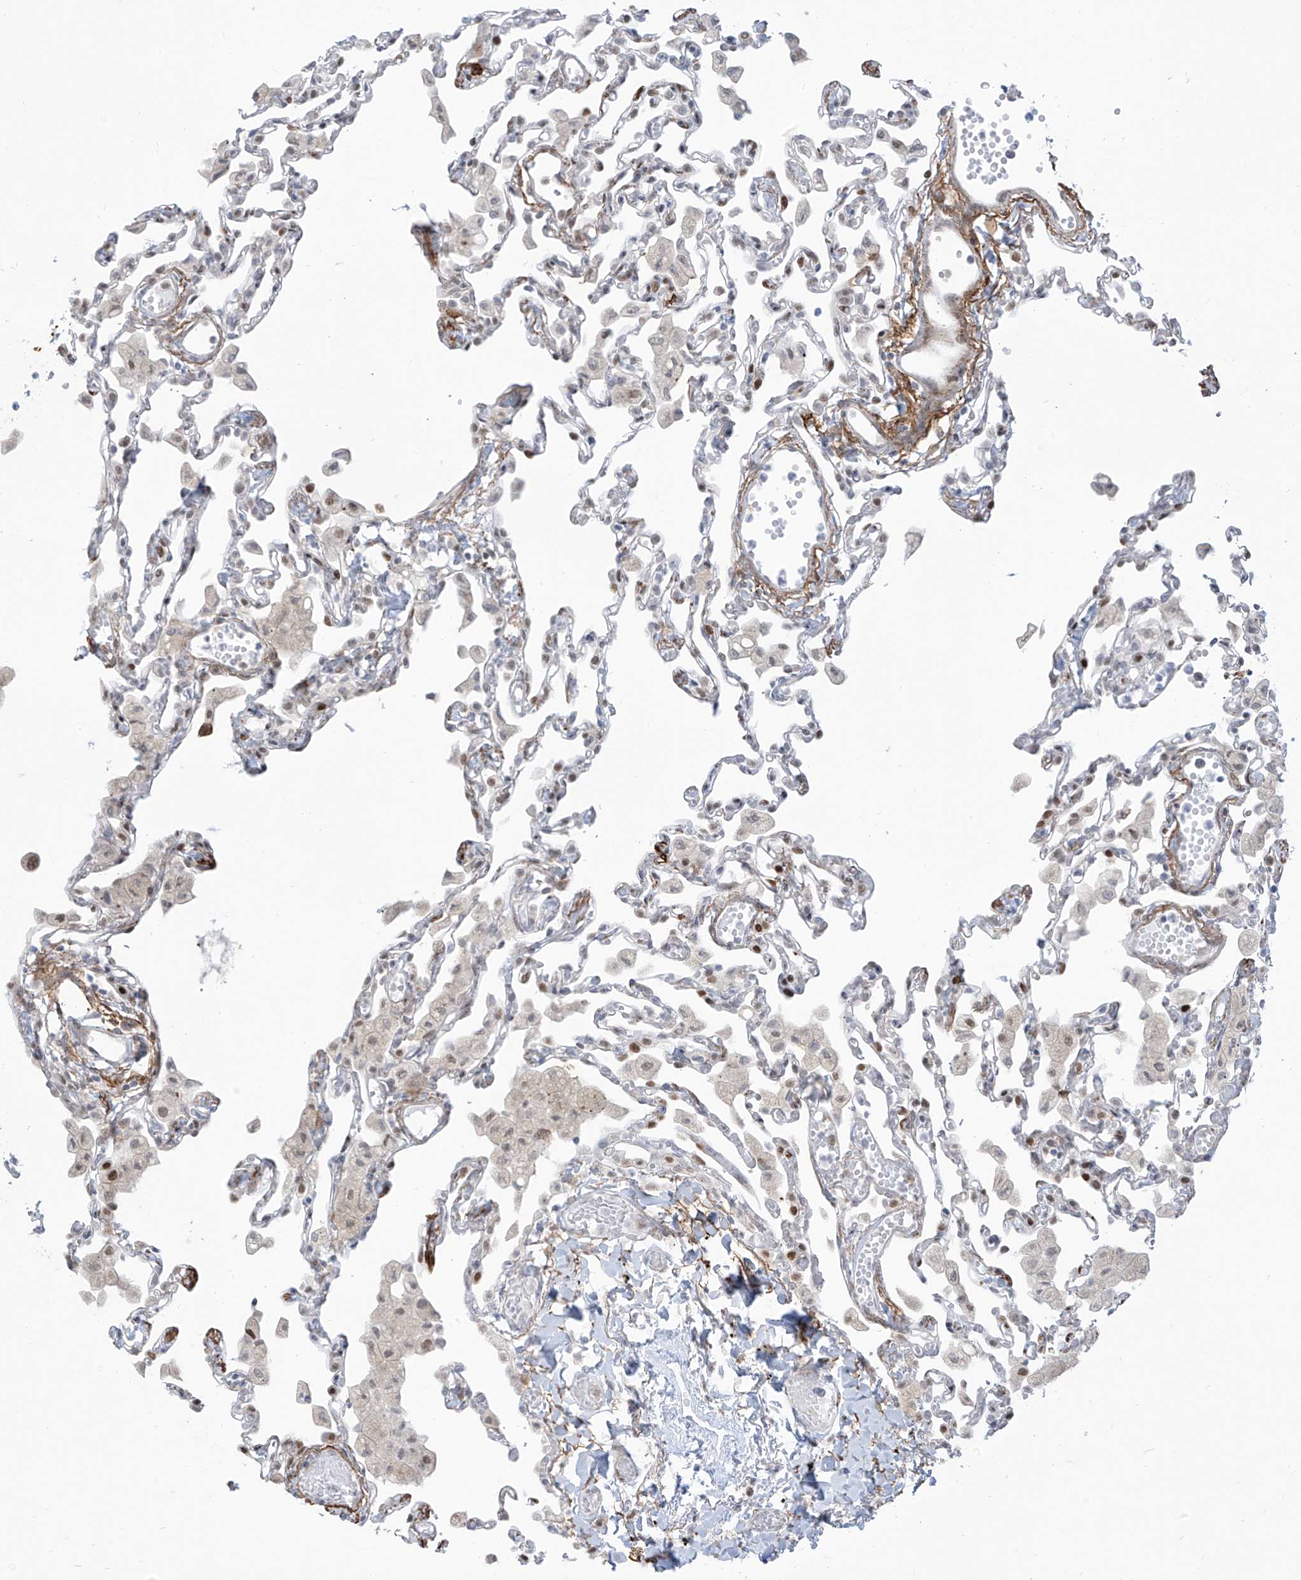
{"staining": {"intensity": "moderate", "quantity": "<25%", "location": "nuclear"}, "tissue": "lung", "cell_type": "Alveolar cells", "image_type": "normal", "snomed": [{"axis": "morphology", "description": "Normal tissue, NOS"}, {"axis": "topography", "description": "Bronchus"}, {"axis": "topography", "description": "Lung"}], "caption": "This histopathology image exhibits IHC staining of benign human lung, with low moderate nuclear staining in approximately <25% of alveolar cells.", "gene": "LIN9", "patient": {"sex": "female", "age": 49}}